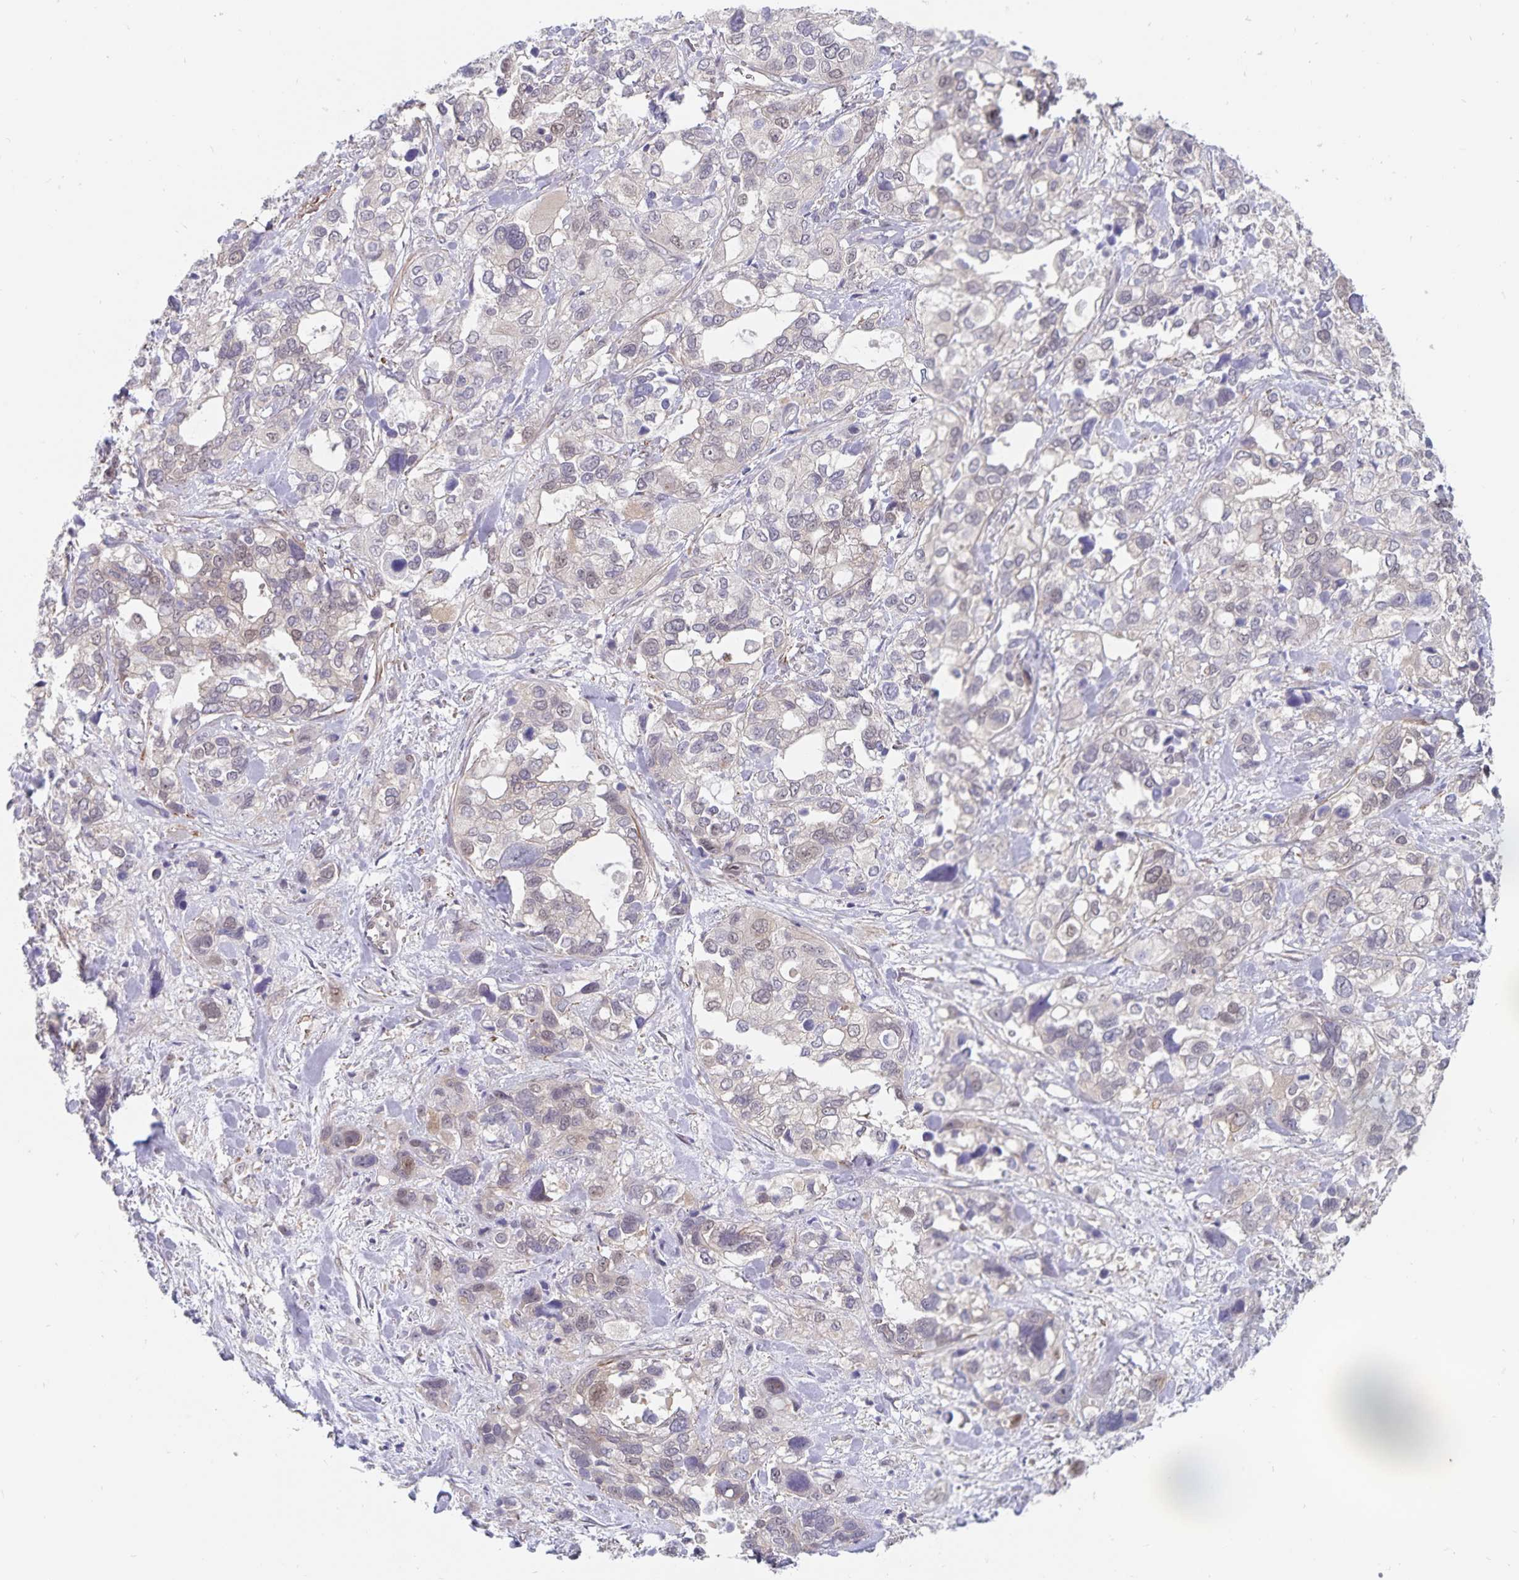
{"staining": {"intensity": "weak", "quantity": "25%-75%", "location": "cytoplasmic/membranous,nuclear"}, "tissue": "stomach cancer", "cell_type": "Tumor cells", "image_type": "cancer", "snomed": [{"axis": "morphology", "description": "Adenocarcinoma, NOS"}, {"axis": "topography", "description": "Stomach, upper"}], "caption": "A brown stain labels weak cytoplasmic/membranous and nuclear staining of a protein in stomach adenocarcinoma tumor cells.", "gene": "BAG6", "patient": {"sex": "female", "age": 81}}